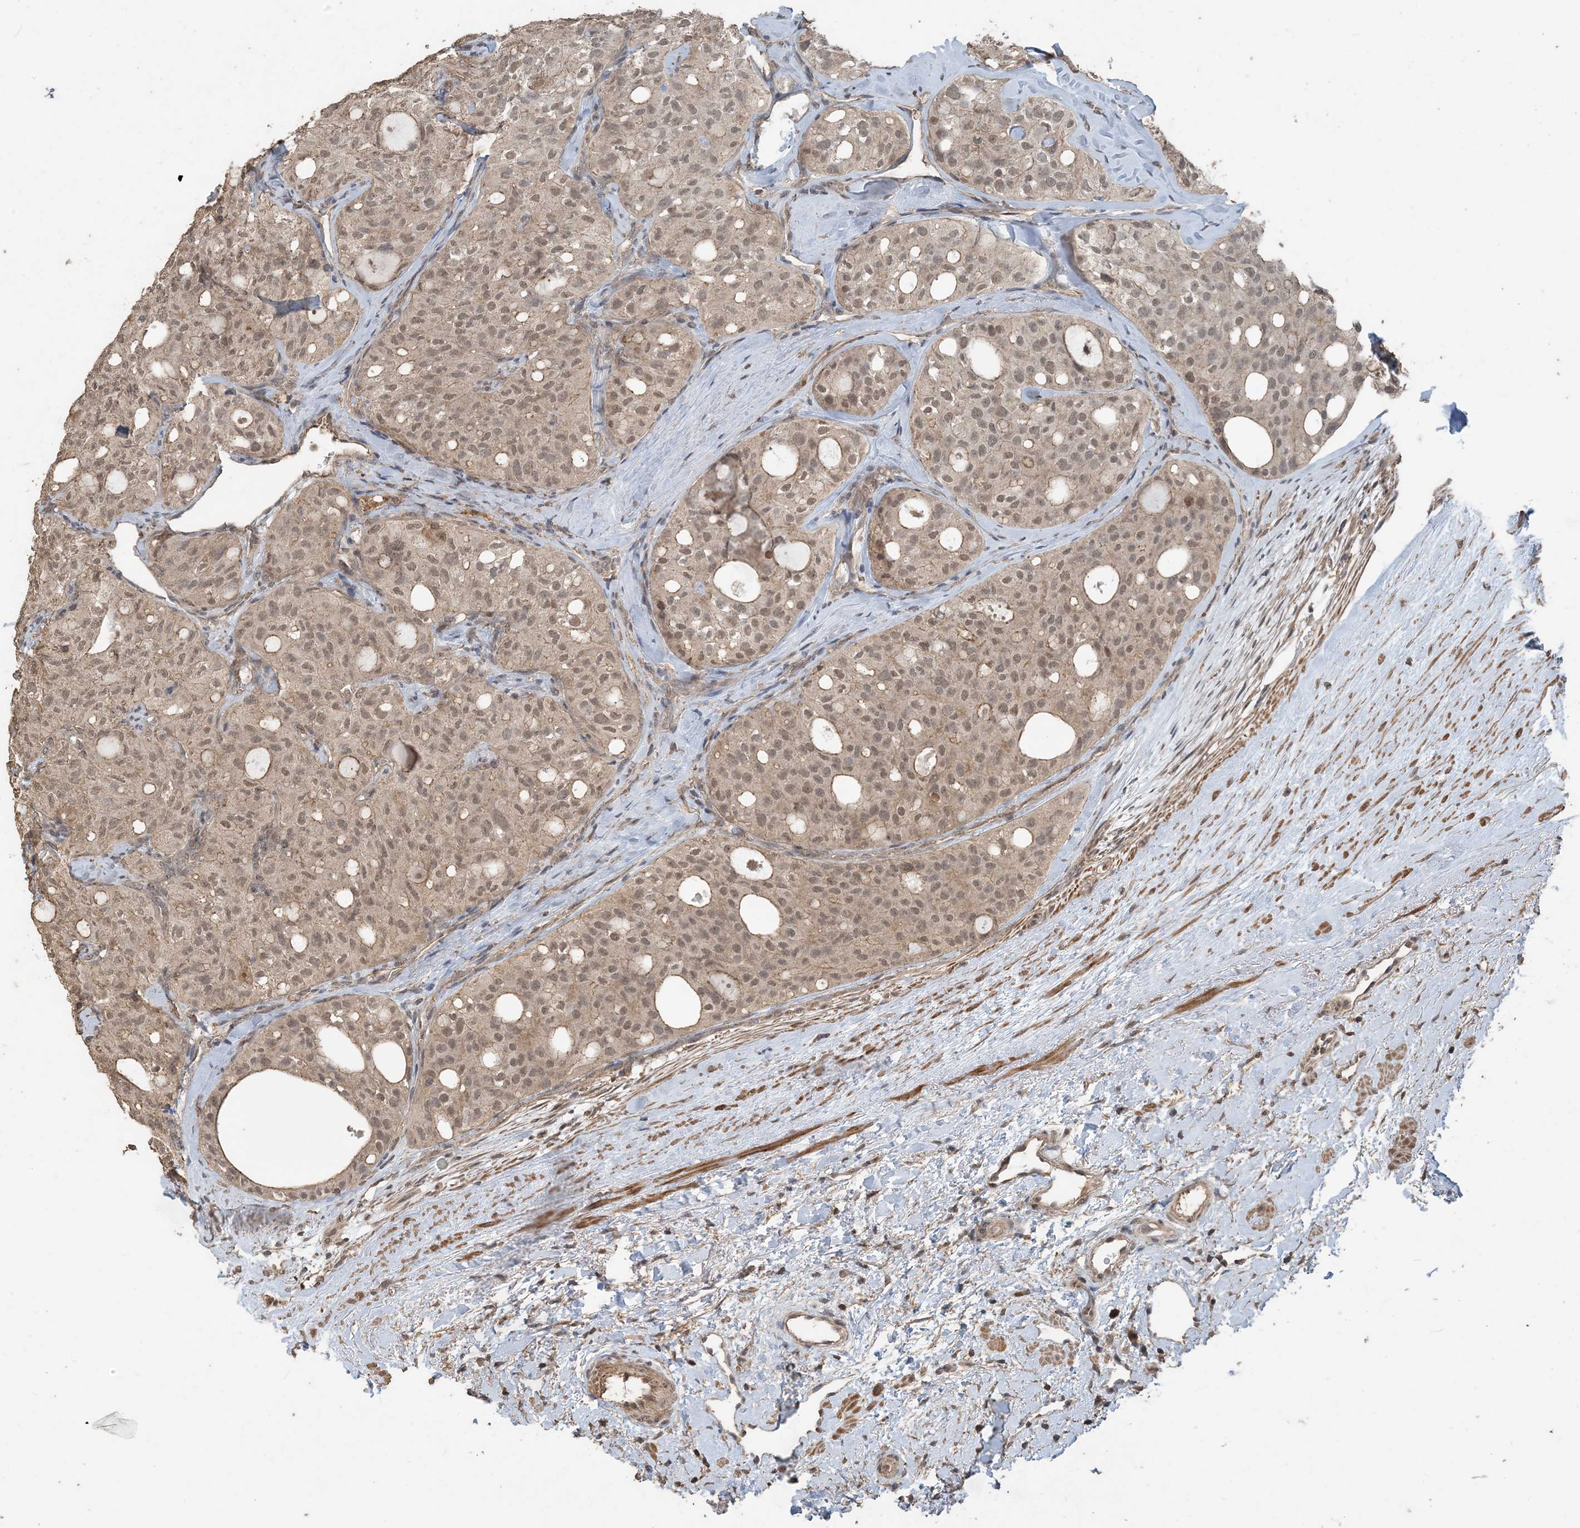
{"staining": {"intensity": "moderate", "quantity": ">75%", "location": "nuclear"}, "tissue": "thyroid cancer", "cell_type": "Tumor cells", "image_type": "cancer", "snomed": [{"axis": "morphology", "description": "Follicular adenoma carcinoma, NOS"}, {"axis": "topography", "description": "Thyroid gland"}], "caption": "This is an image of immunohistochemistry (IHC) staining of follicular adenoma carcinoma (thyroid), which shows moderate staining in the nuclear of tumor cells.", "gene": "ZC3H12A", "patient": {"sex": "male", "age": 75}}